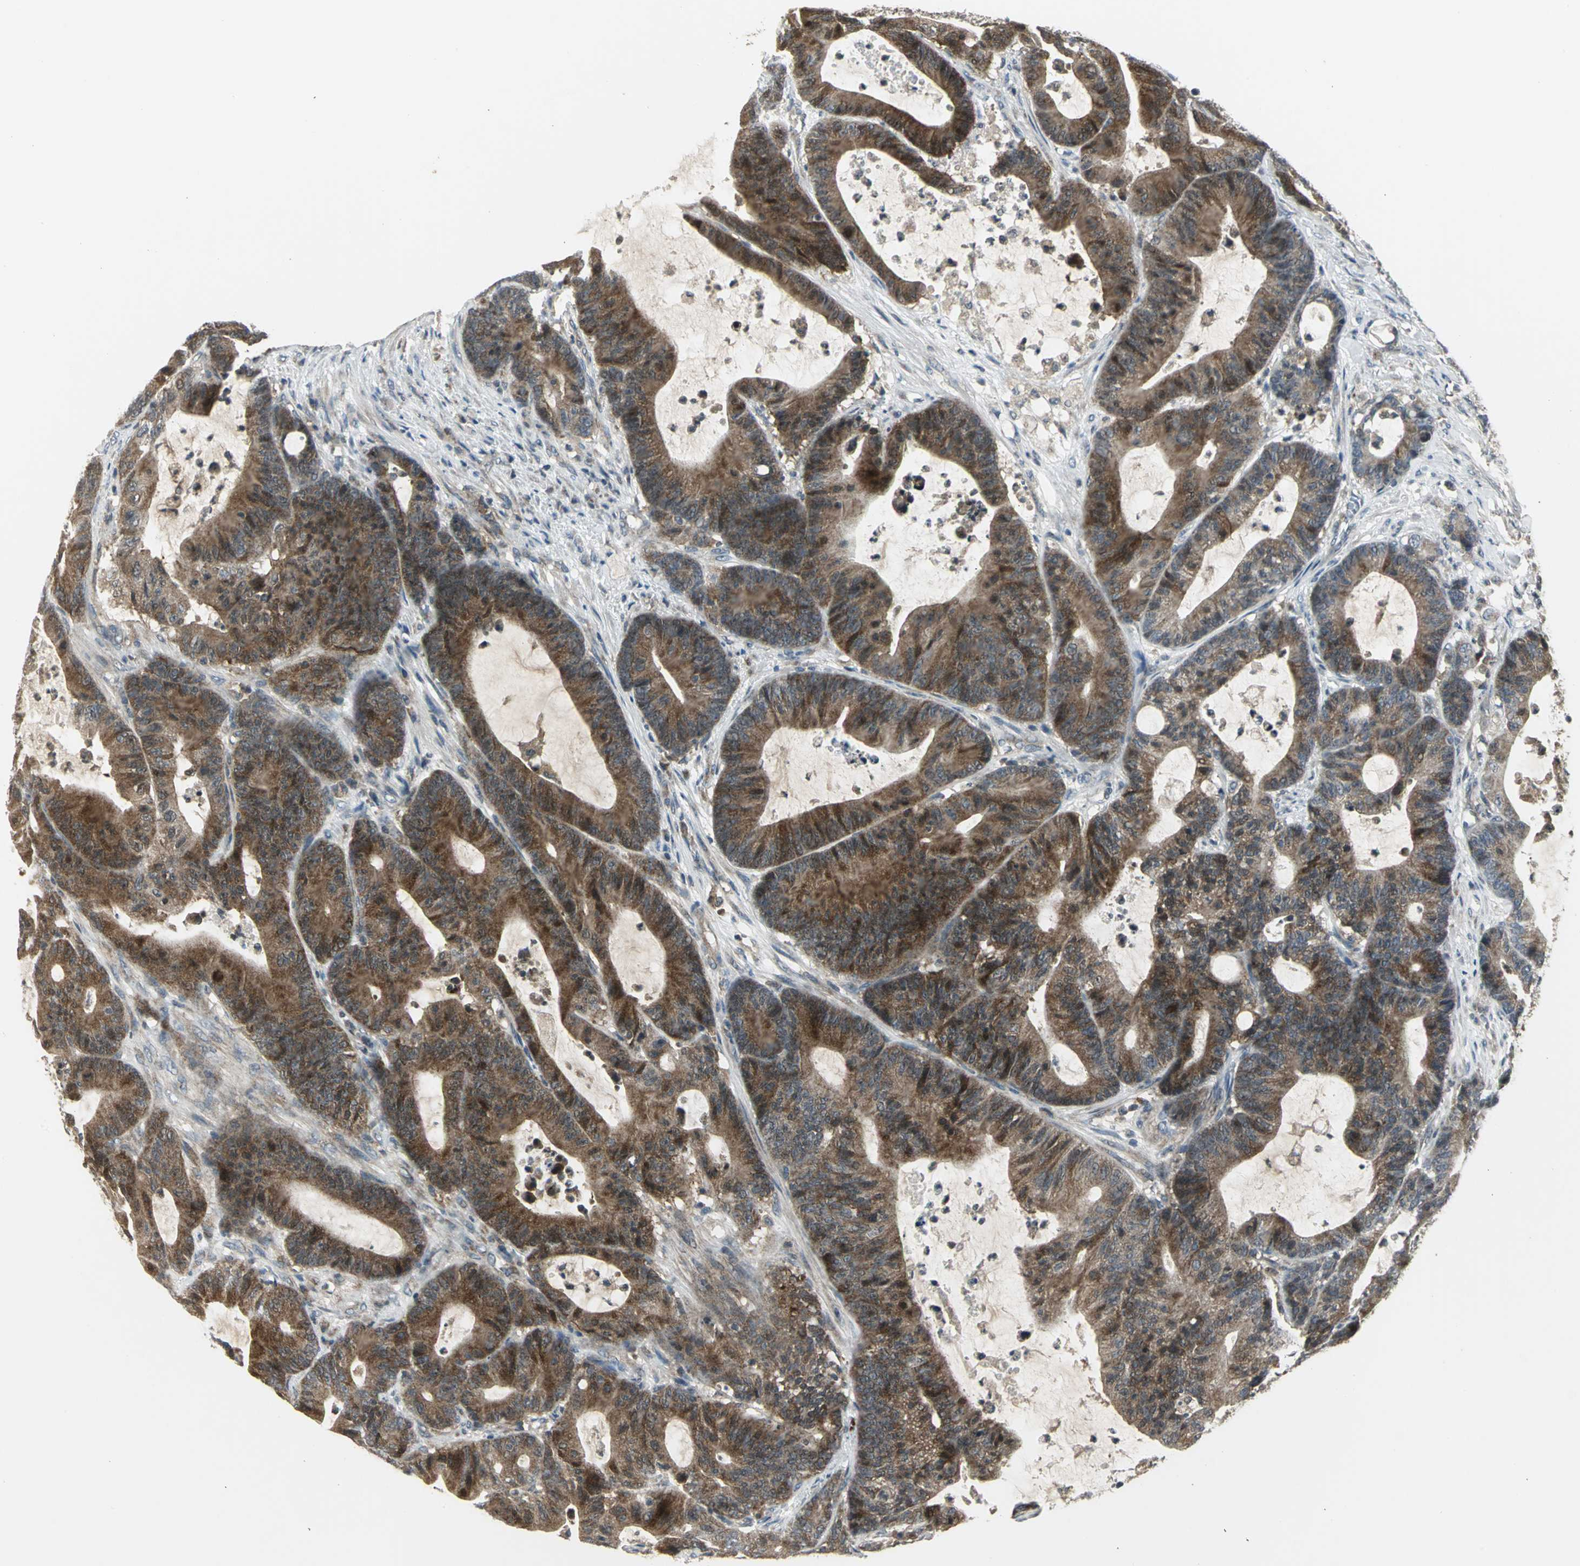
{"staining": {"intensity": "strong", "quantity": ">75%", "location": "cytoplasmic/membranous"}, "tissue": "colorectal cancer", "cell_type": "Tumor cells", "image_type": "cancer", "snomed": [{"axis": "morphology", "description": "Adenocarcinoma, NOS"}, {"axis": "topography", "description": "Colon"}], "caption": "An image of adenocarcinoma (colorectal) stained for a protein exhibits strong cytoplasmic/membranous brown staining in tumor cells.", "gene": "MAPK8IP3", "patient": {"sex": "female", "age": 84}}